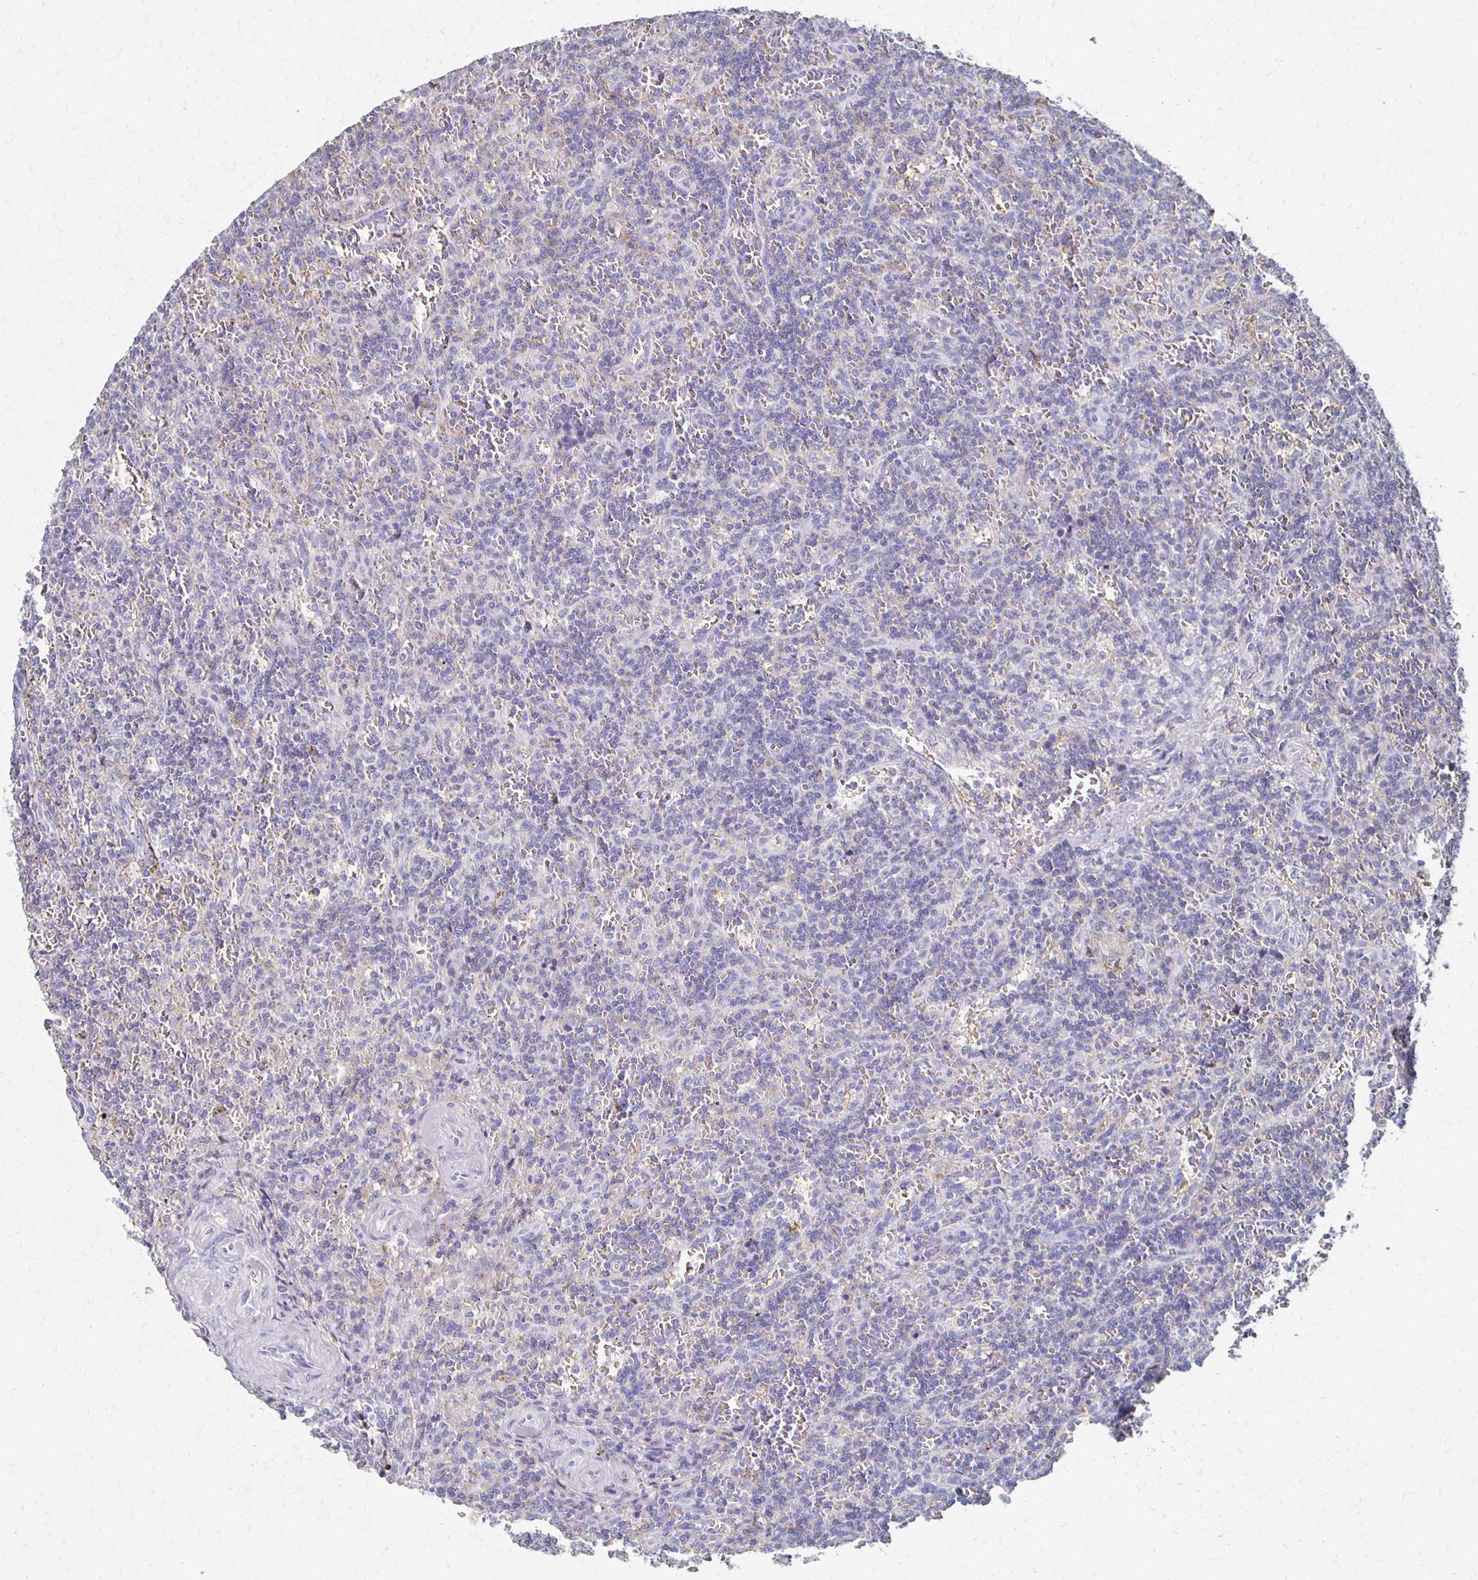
{"staining": {"intensity": "negative", "quantity": "none", "location": "none"}, "tissue": "lymphoma", "cell_type": "Tumor cells", "image_type": "cancer", "snomed": [{"axis": "morphology", "description": "Malignant lymphoma, non-Hodgkin's type, Low grade"}, {"axis": "topography", "description": "Spleen"}], "caption": "IHC photomicrograph of neoplastic tissue: low-grade malignant lymphoma, non-Hodgkin's type stained with DAB reveals no significant protein staining in tumor cells. The staining is performed using DAB brown chromogen with nuclei counter-stained in using hematoxylin.", "gene": "CX3CR1", "patient": {"sex": "male", "age": 73}}